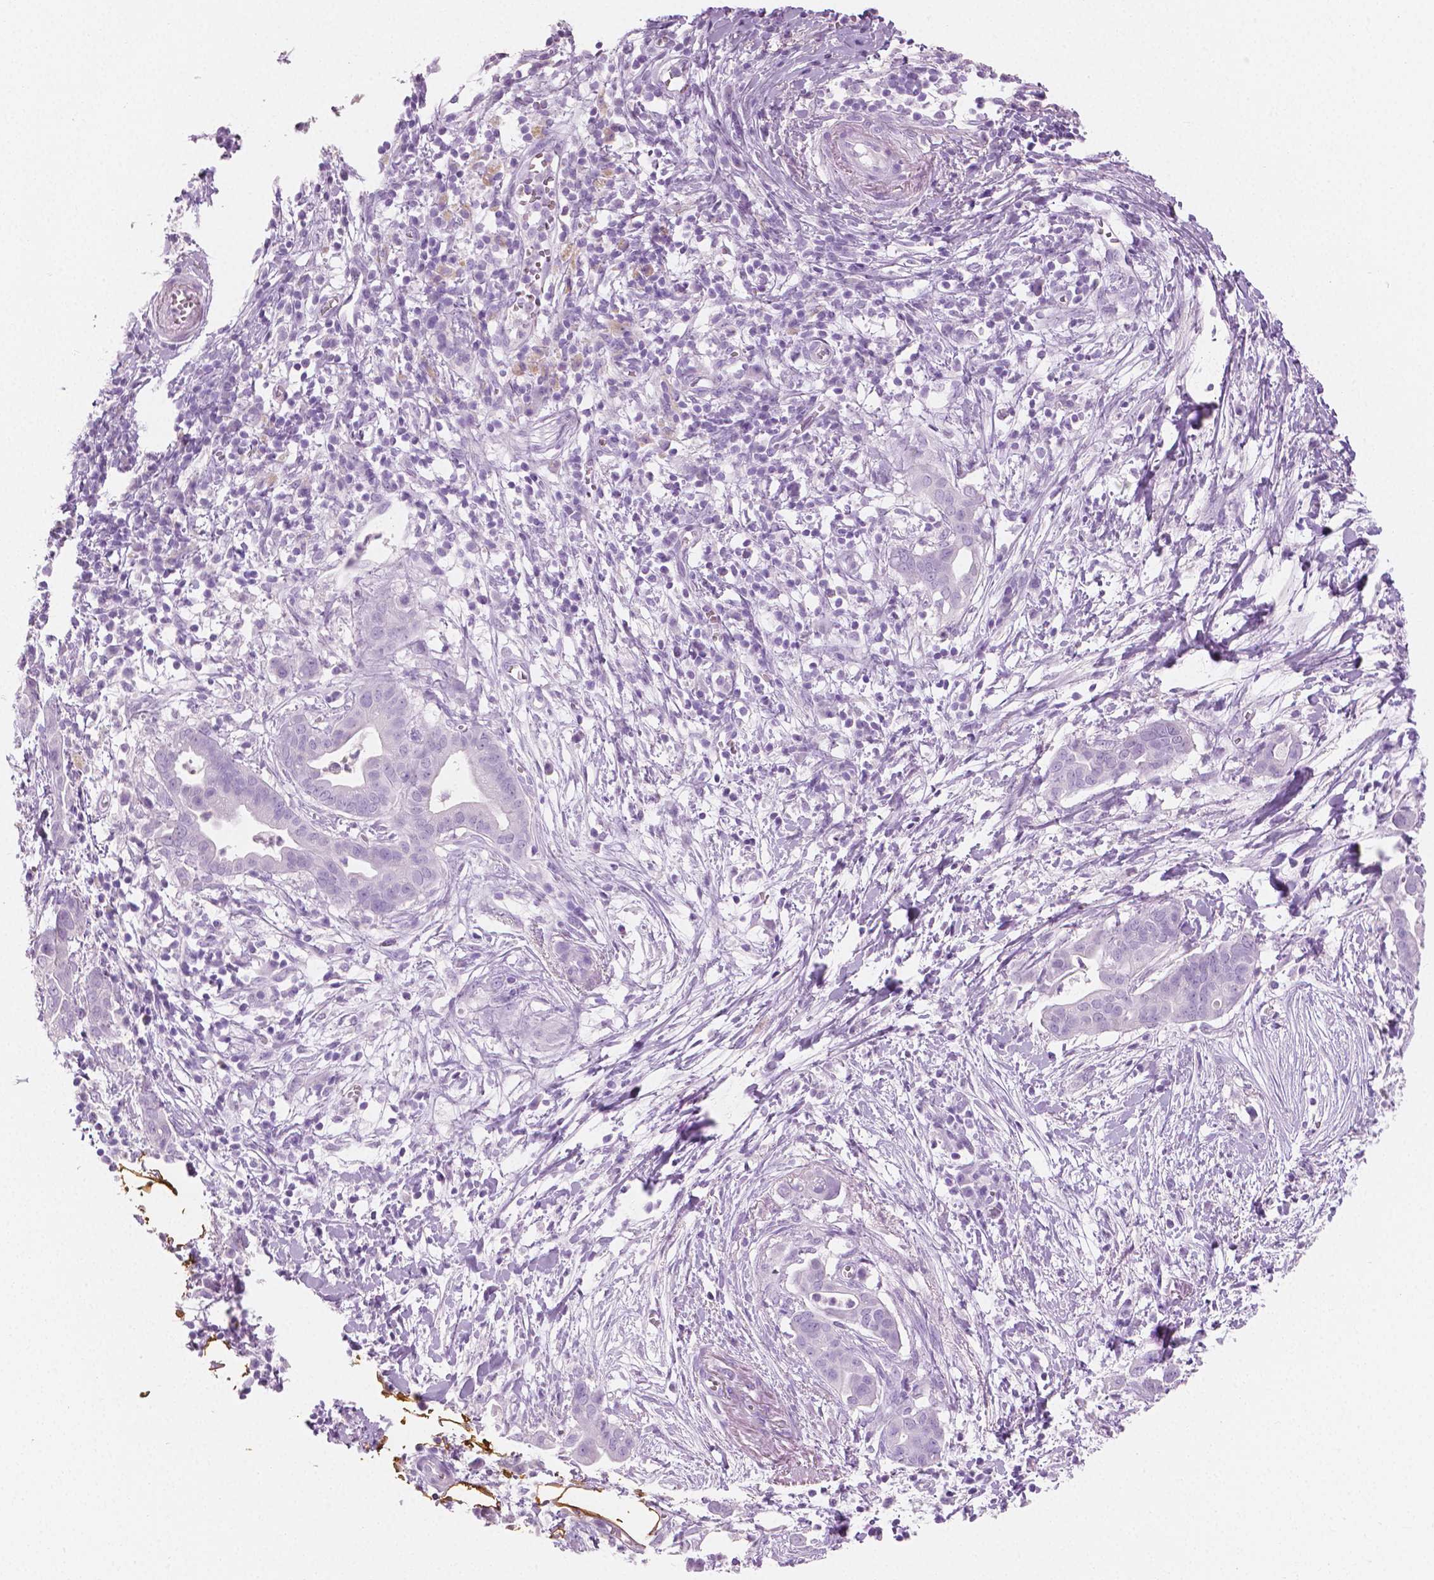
{"staining": {"intensity": "negative", "quantity": "none", "location": "none"}, "tissue": "pancreatic cancer", "cell_type": "Tumor cells", "image_type": "cancer", "snomed": [{"axis": "morphology", "description": "Adenocarcinoma, NOS"}, {"axis": "topography", "description": "Pancreas"}], "caption": "Protein analysis of adenocarcinoma (pancreatic) exhibits no significant positivity in tumor cells.", "gene": "PLIN4", "patient": {"sex": "male", "age": 61}}